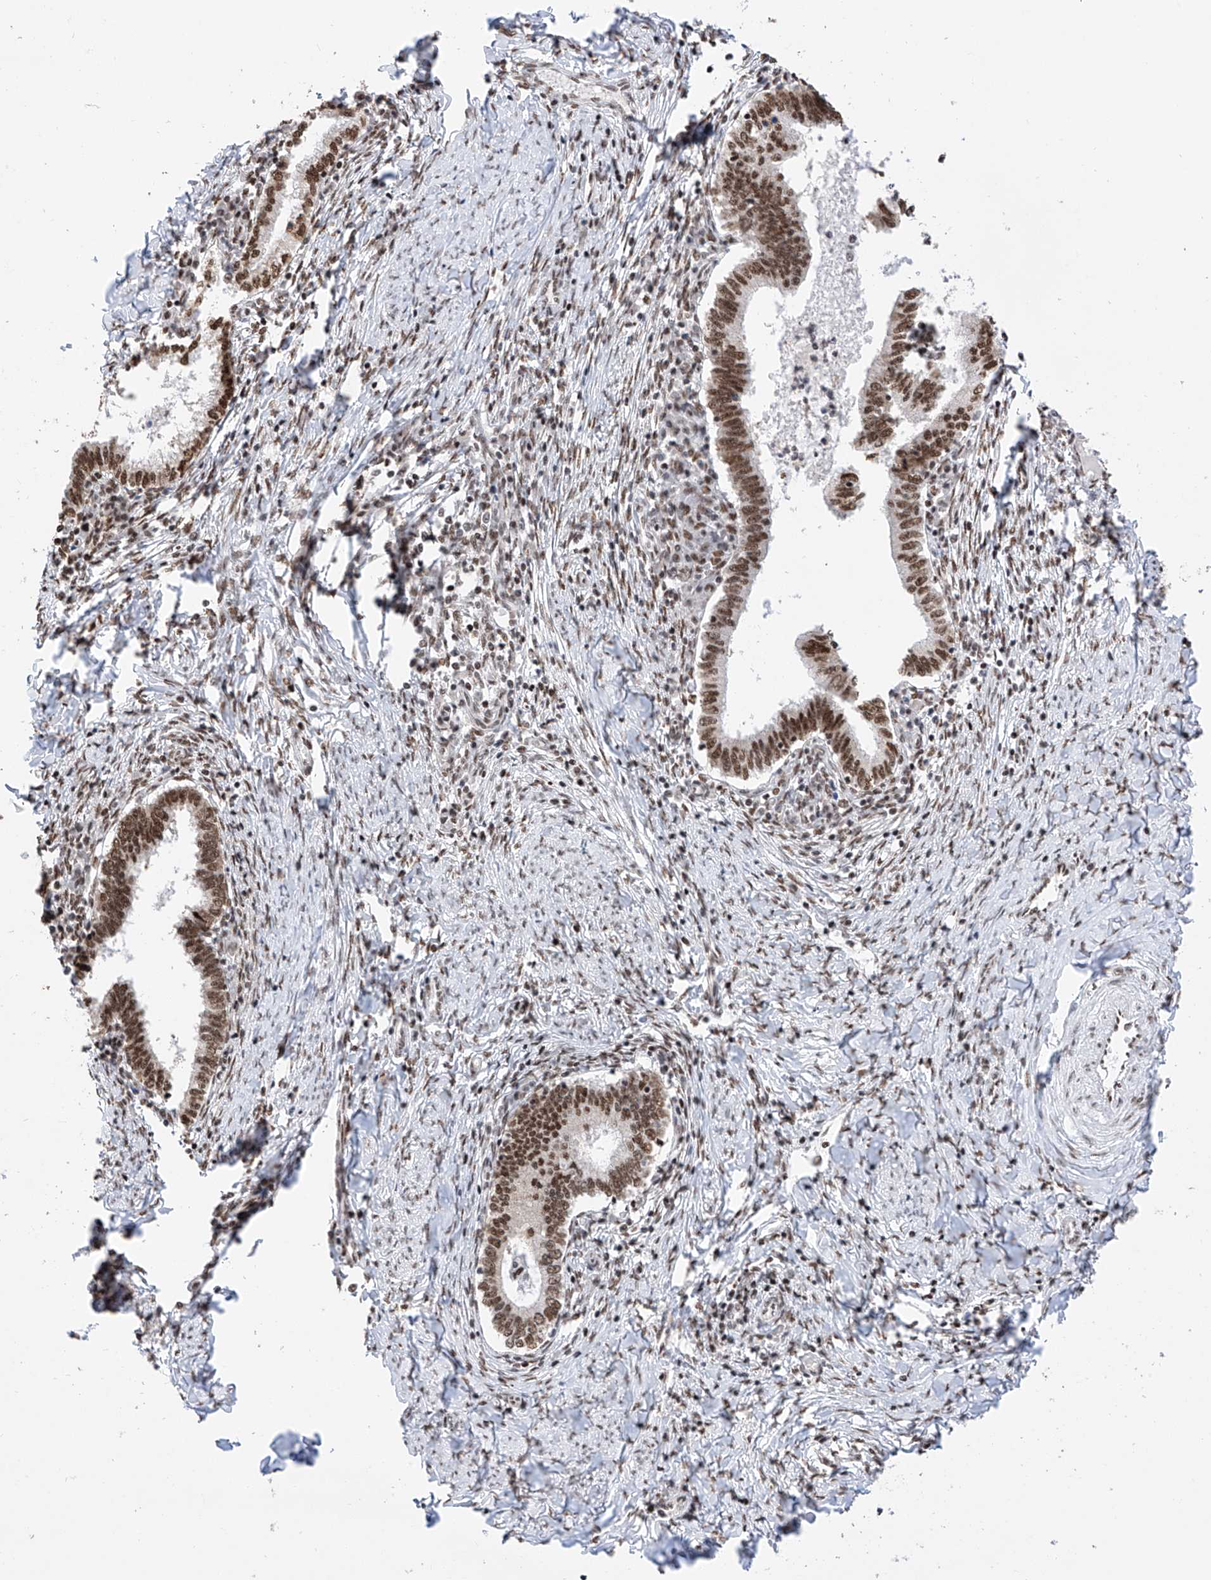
{"staining": {"intensity": "strong", "quantity": ">75%", "location": "nuclear"}, "tissue": "cervical cancer", "cell_type": "Tumor cells", "image_type": "cancer", "snomed": [{"axis": "morphology", "description": "Adenocarcinoma, NOS"}, {"axis": "topography", "description": "Cervix"}], "caption": "This photomicrograph exhibits immunohistochemistry (IHC) staining of adenocarcinoma (cervical), with high strong nuclear expression in approximately >75% of tumor cells.", "gene": "SRSF6", "patient": {"sex": "female", "age": 36}}